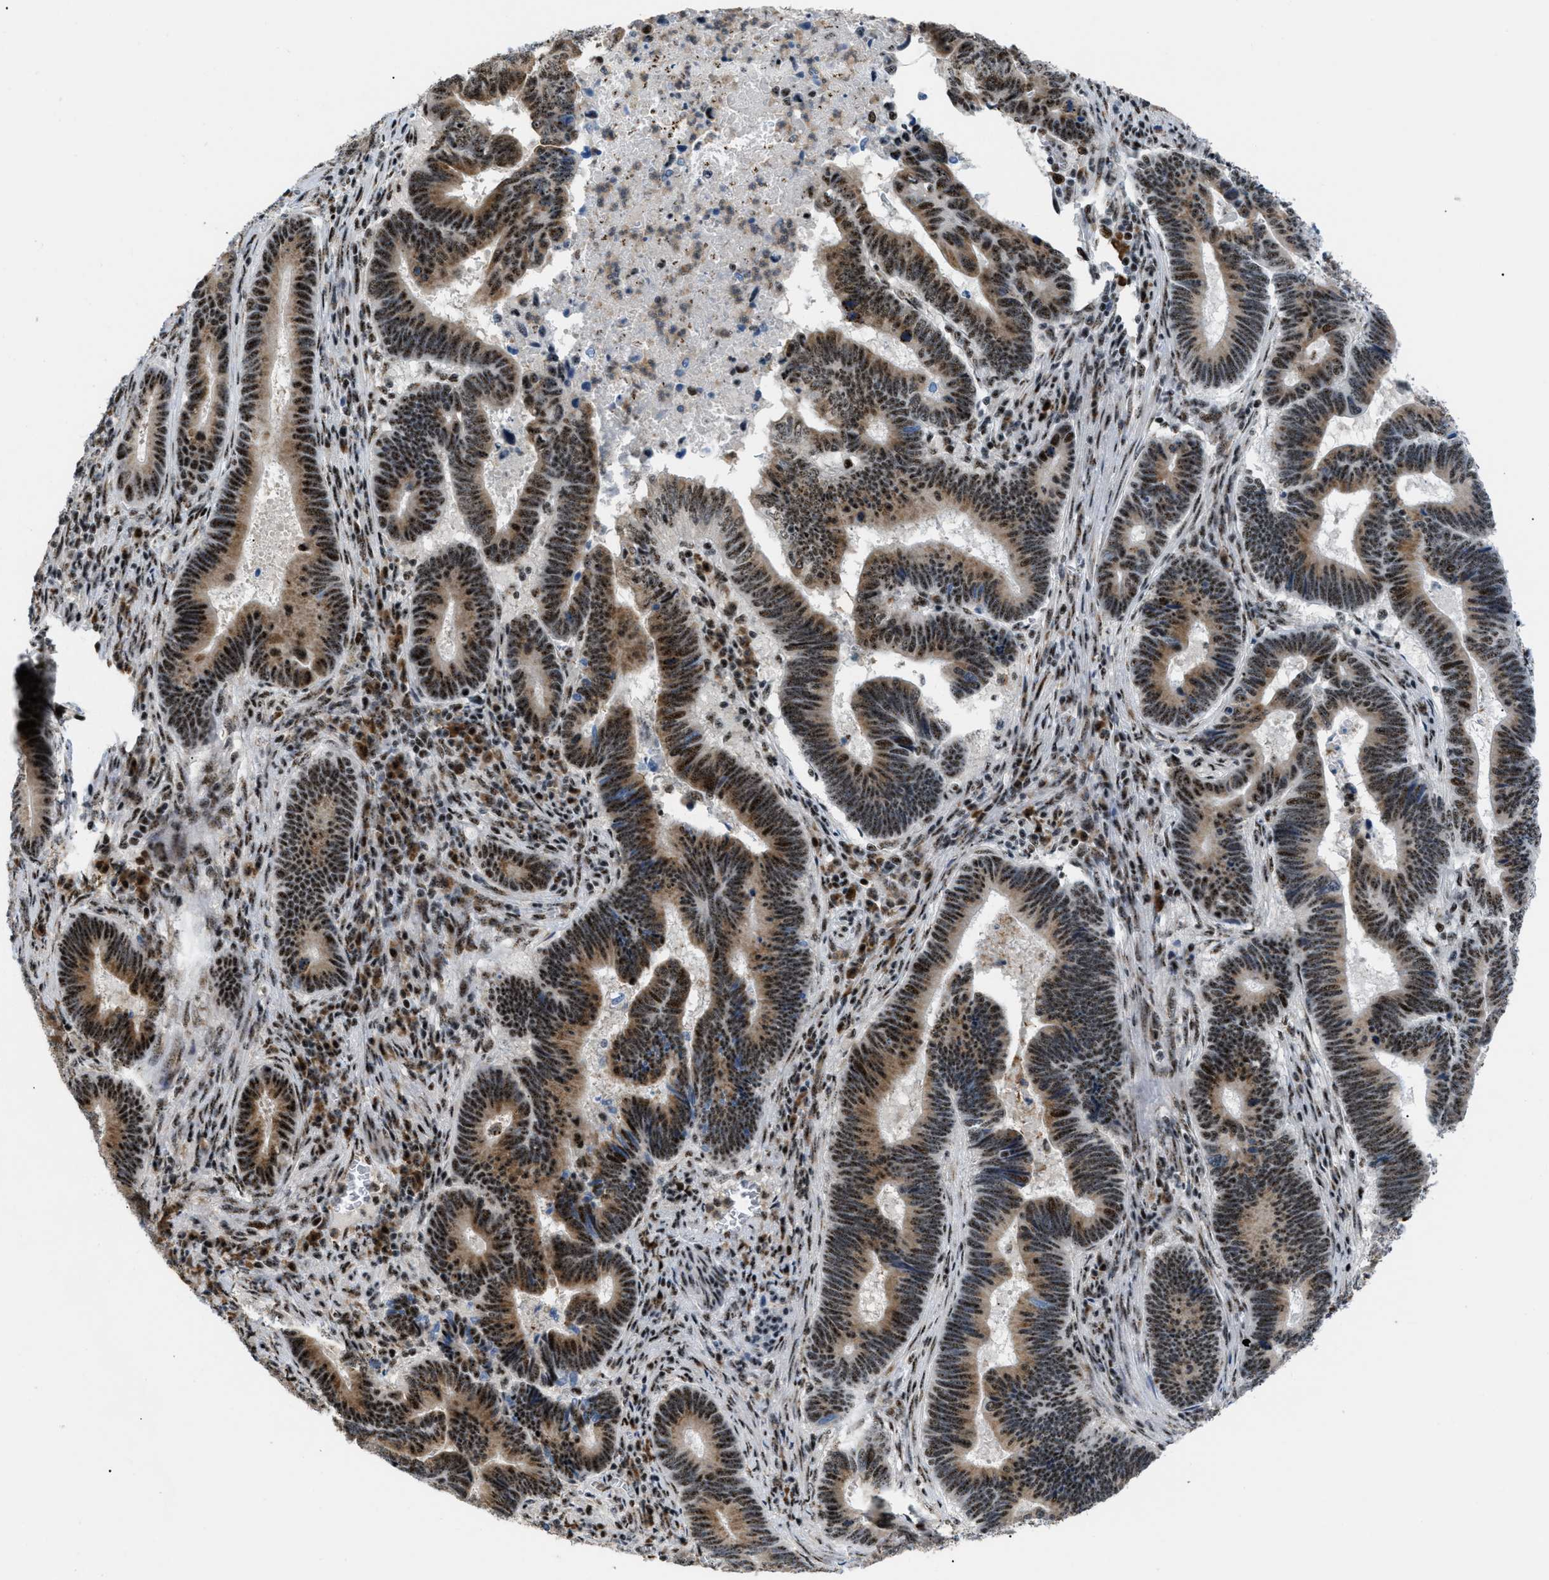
{"staining": {"intensity": "strong", "quantity": ">75%", "location": "cytoplasmic/membranous,nuclear"}, "tissue": "pancreatic cancer", "cell_type": "Tumor cells", "image_type": "cancer", "snomed": [{"axis": "morphology", "description": "Adenocarcinoma, NOS"}, {"axis": "topography", "description": "Pancreas"}], "caption": "A brown stain highlights strong cytoplasmic/membranous and nuclear expression of a protein in human pancreatic cancer tumor cells.", "gene": "CDR2", "patient": {"sex": "female", "age": 70}}